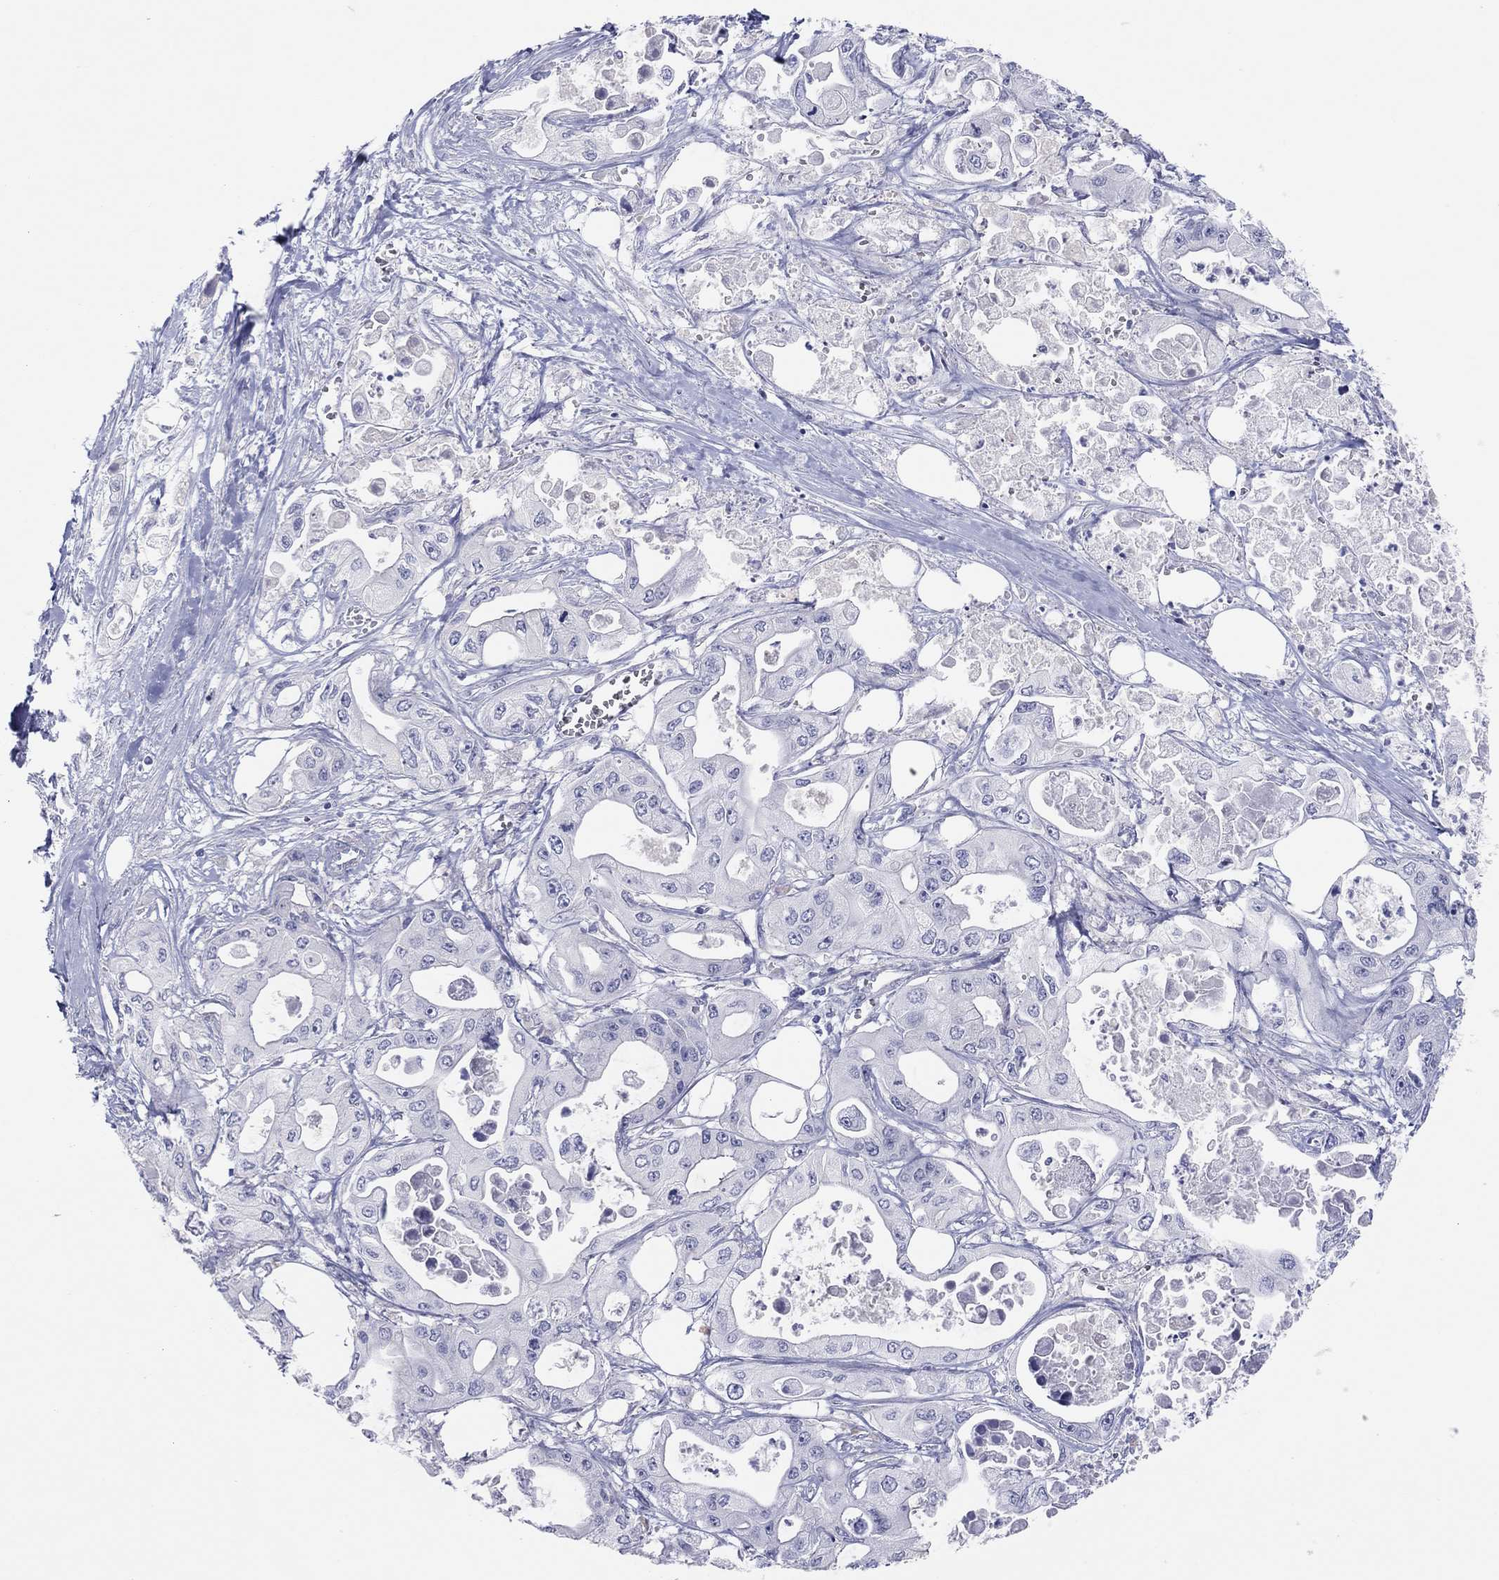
{"staining": {"intensity": "negative", "quantity": "none", "location": "none"}, "tissue": "pancreatic cancer", "cell_type": "Tumor cells", "image_type": "cancer", "snomed": [{"axis": "morphology", "description": "Adenocarcinoma, NOS"}, {"axis": "topography", "description": "Pancreas"}], "caption": "Immunohistochemistry micrograph of neoplastic tissue: human pancreatic cancer stained with DAB shows no significant protein staining in tumor cells.", "gene": "CPNE6", "patient": {"sex": "male", "age": 70}}